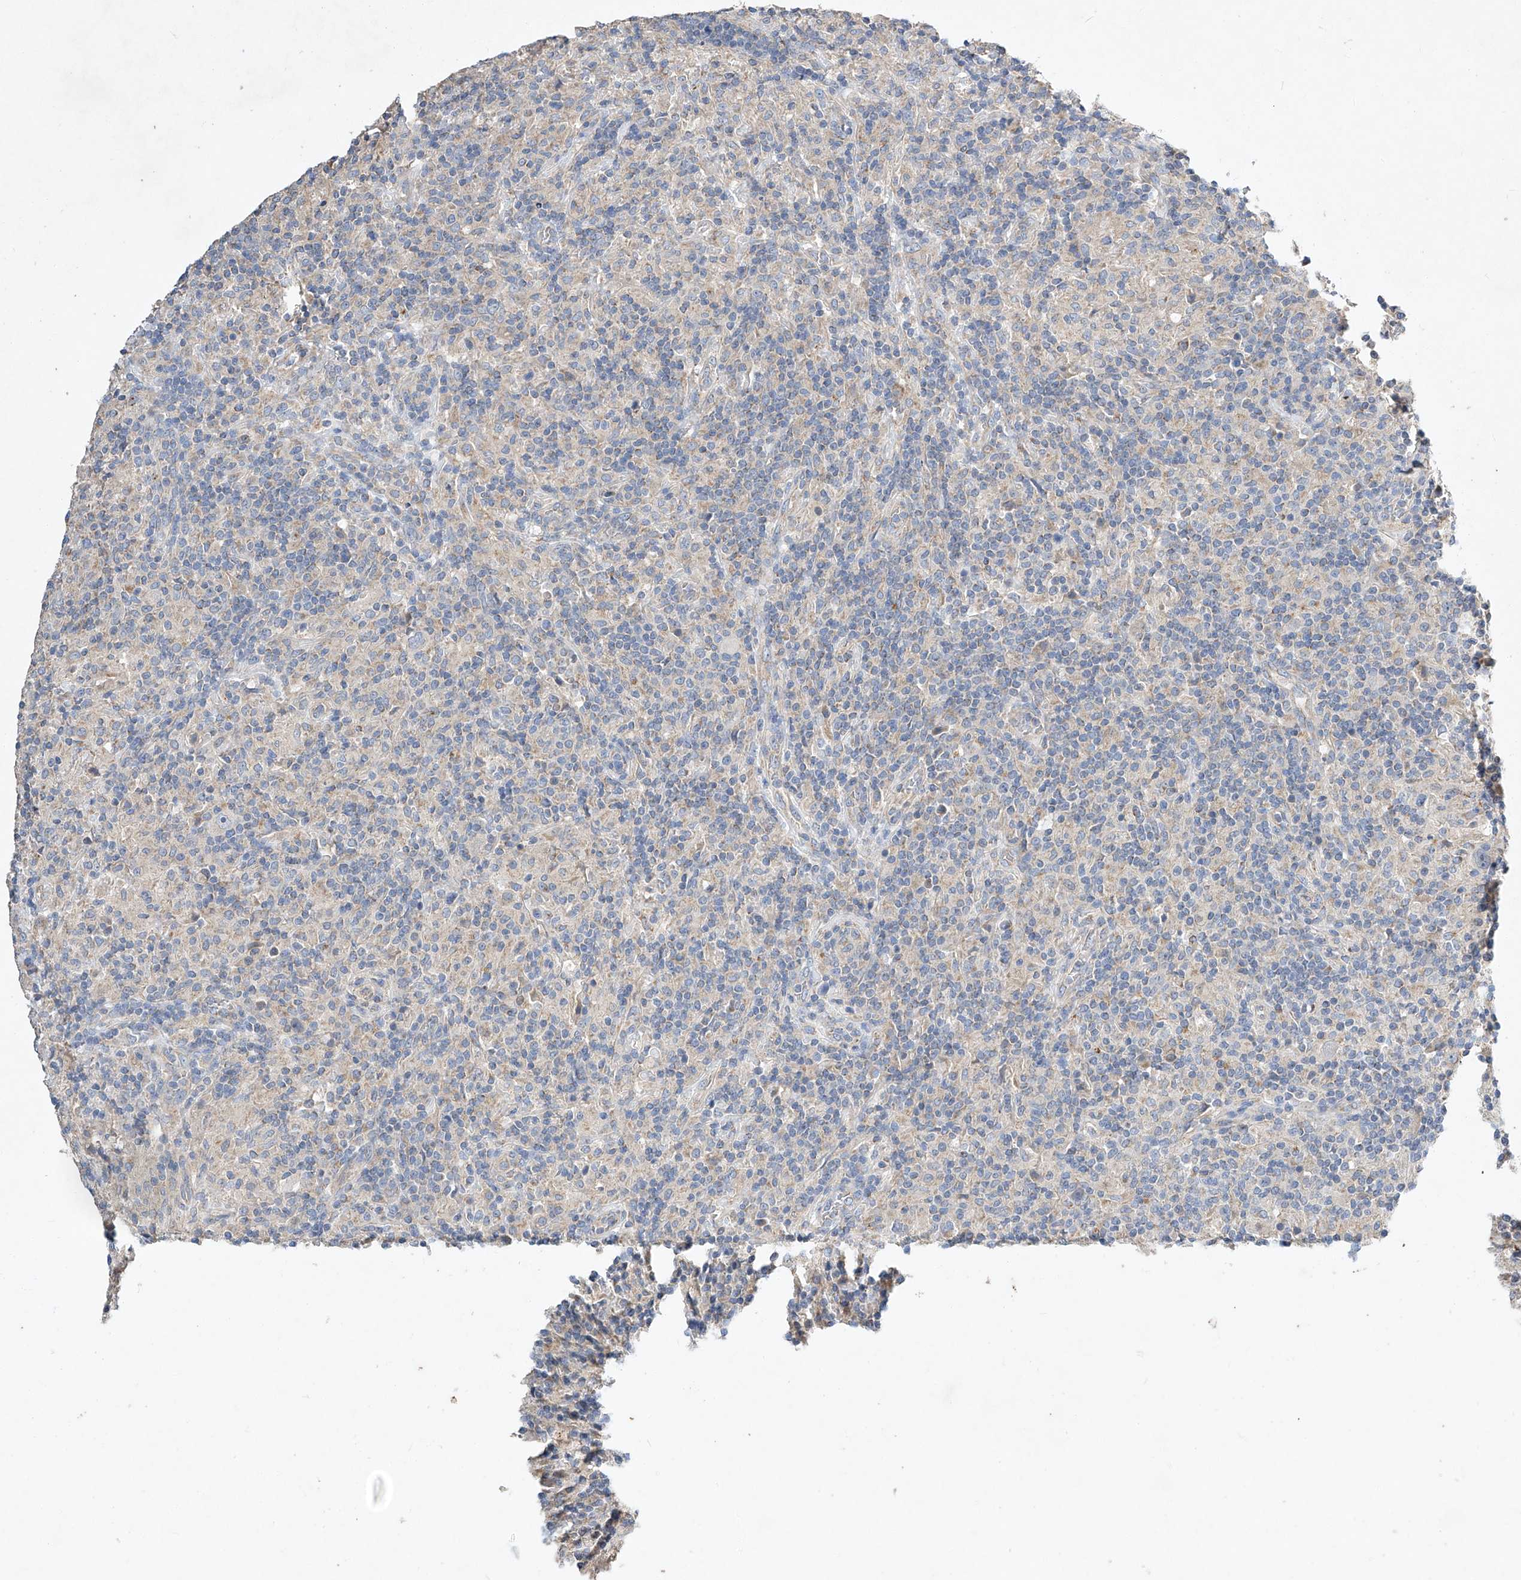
{"staining": {"intensity": "negative", "quantity": "none", "location": "none"}, "tissue": "lymphoma", "cell_type": "Tumor cells", "image_type": "cancer", "snomed": [{"axis": "morphology", "description": "Hodgkin's disease, NOS"}, {"axis": "topography", "description": "Lymph node"}], "caption": "Protein analysis of lymphoma exhibits no significant staining in tumor cells.", "gene": "AMD1", "patient": {"sex": "male", "age": 70}}